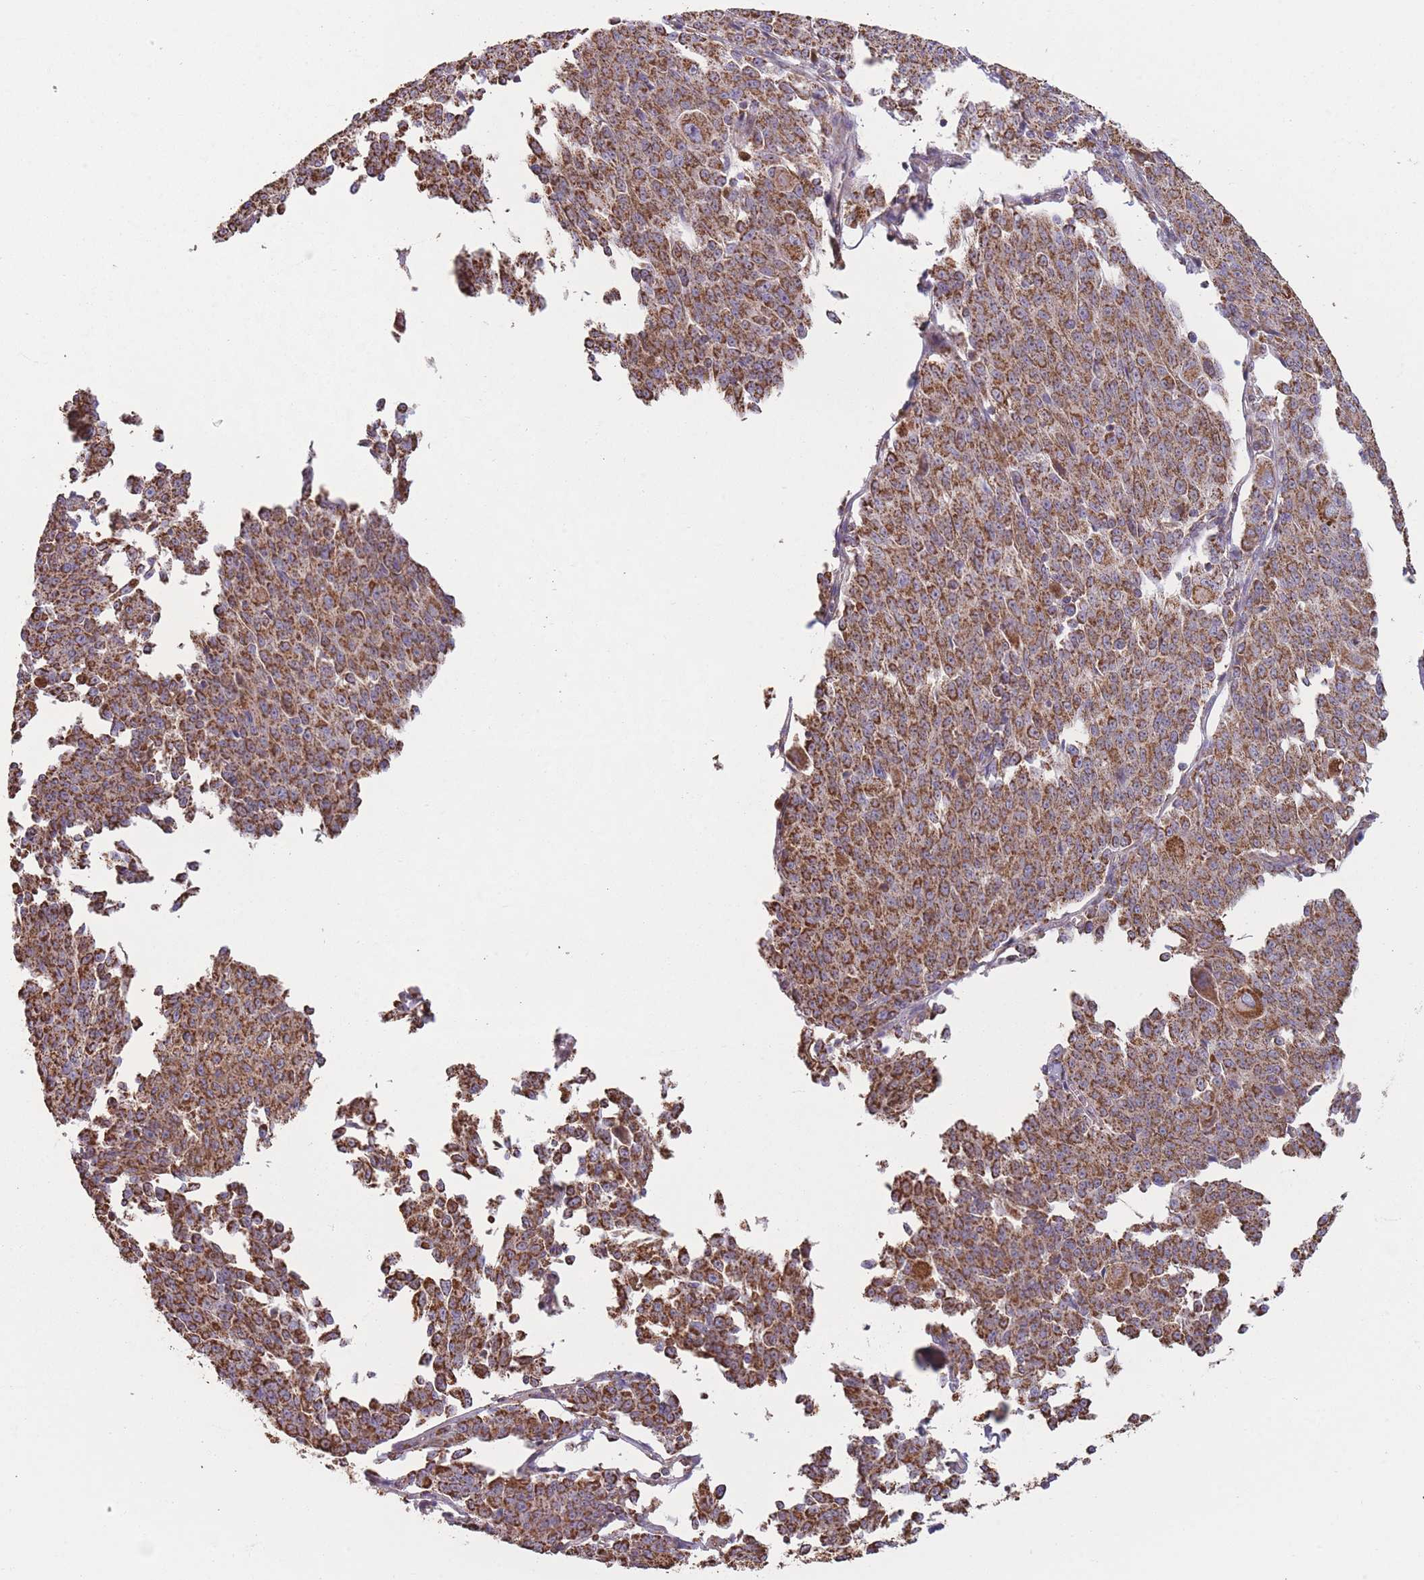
{"staining": {"intensity": "strong", "quantity": ">75%", "location": "cytoplasmic/membranous"}, "tissue": "melanoma", "cell_type": "Tumor cells", "image_type": "cancer", "snomed": [{"axis": "morphology", "description": "Malignant melanoma, NOS"}, {"axis": "topography", "description": "Skin"}], "caption": "A micrograph showing strong cytoplasmic/membranous positivity in about >75% of tumor cells in malignant melanoma, as visualized by brown immunohistochemical staining.", "gene": "KIF16B", "patient": {"sex": "female", "age": 52}}